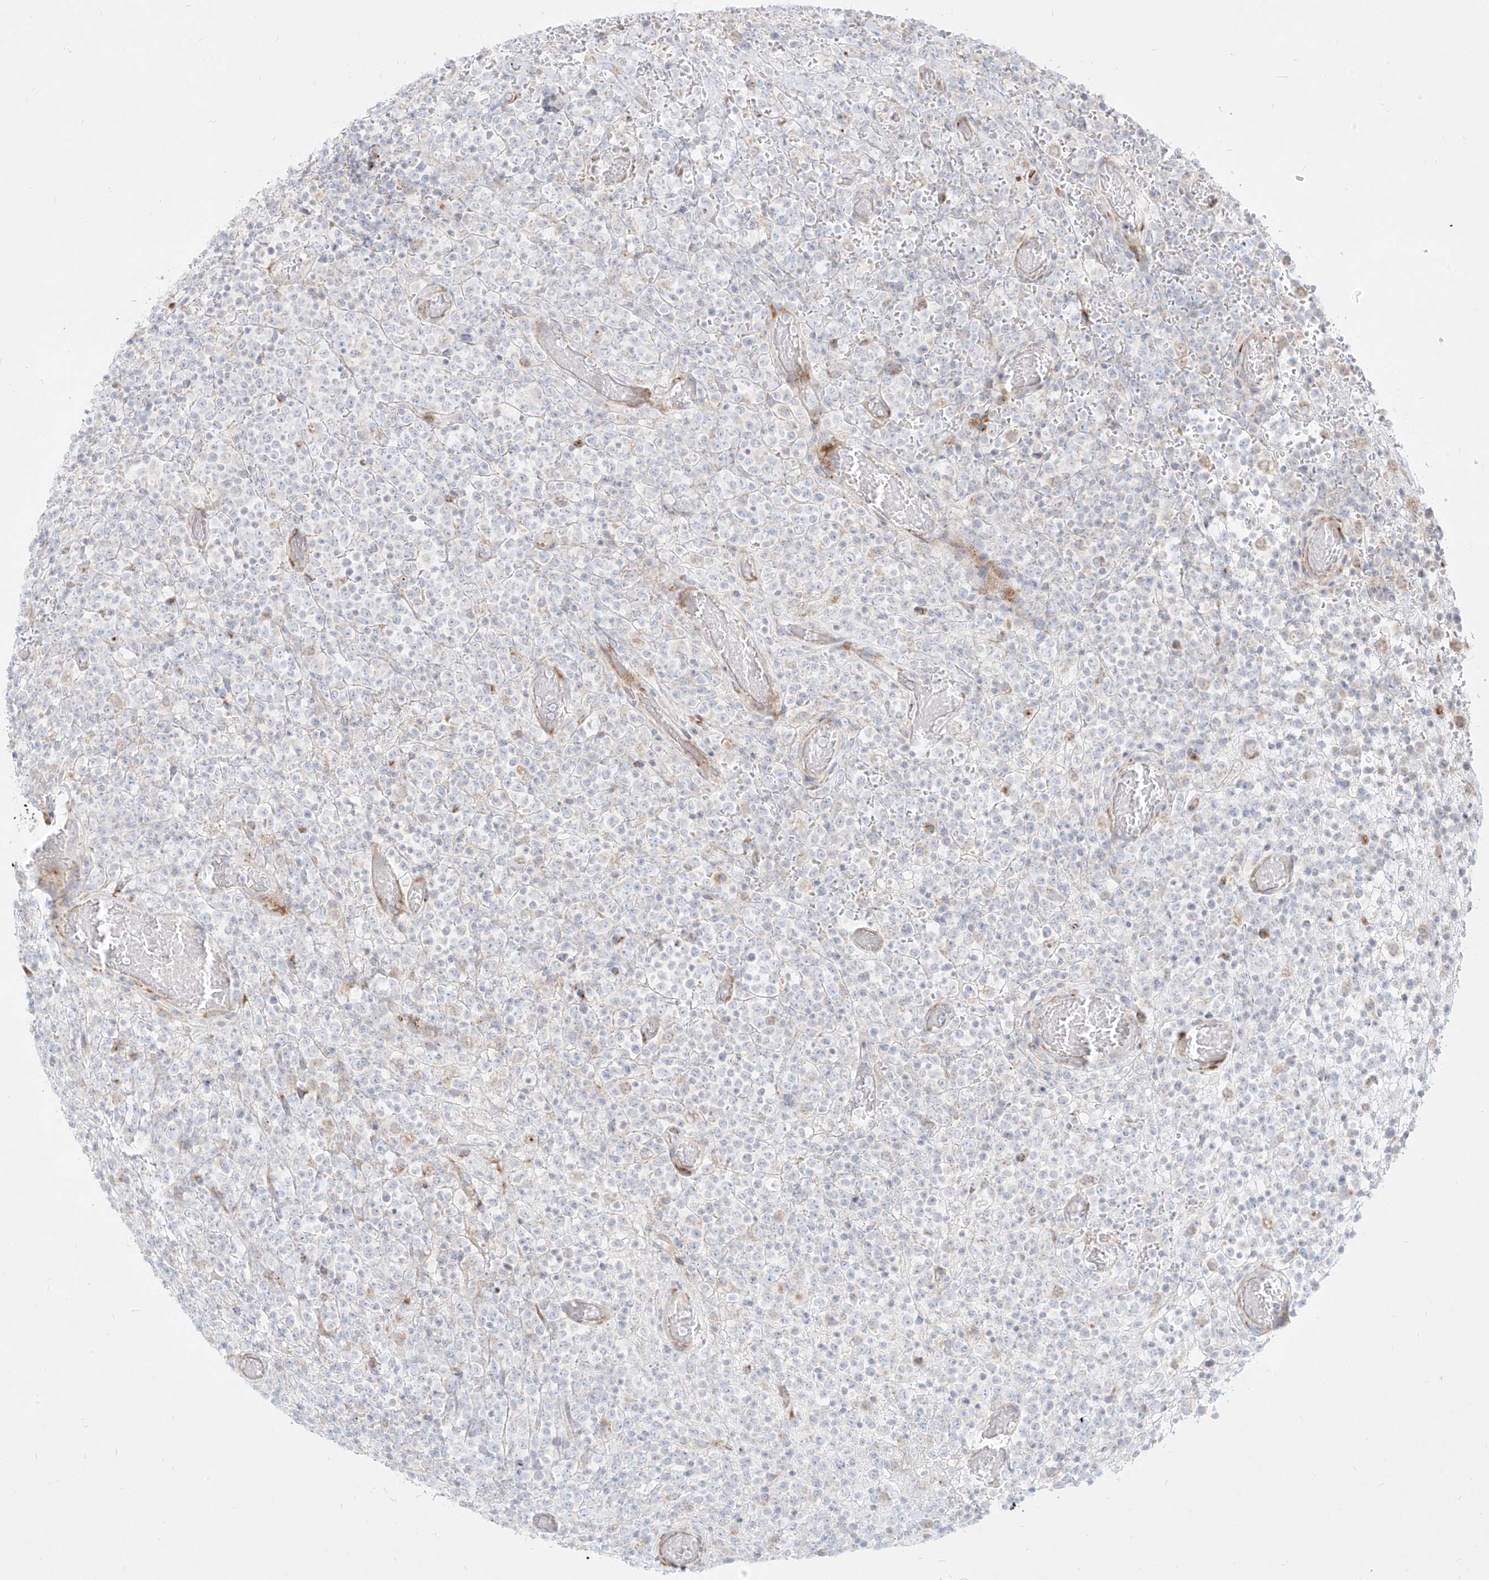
{"staining": {"intensity": "negative", "quantity": "none", "location": "none"}, "tissue": "lymphoma", "cell_type": "Tumor cells", "image_type": "cancer", "snomed": [{"axis": "morphology", "description": "Malignant lymphoma, non-Hodgkin's type, High grade"}, {"axis": "topography", "description": "Colon"}], "caption": "This is a micrograph of immunohistochemistry staining of lymphoma, which shows no positivity in tumor cells. The staining is performed using DAB brown chromogen with nuclei counter-stained in using hematoxylin.", "gene": "MTX2", "patient": {"sex": "female", "age": 53}}